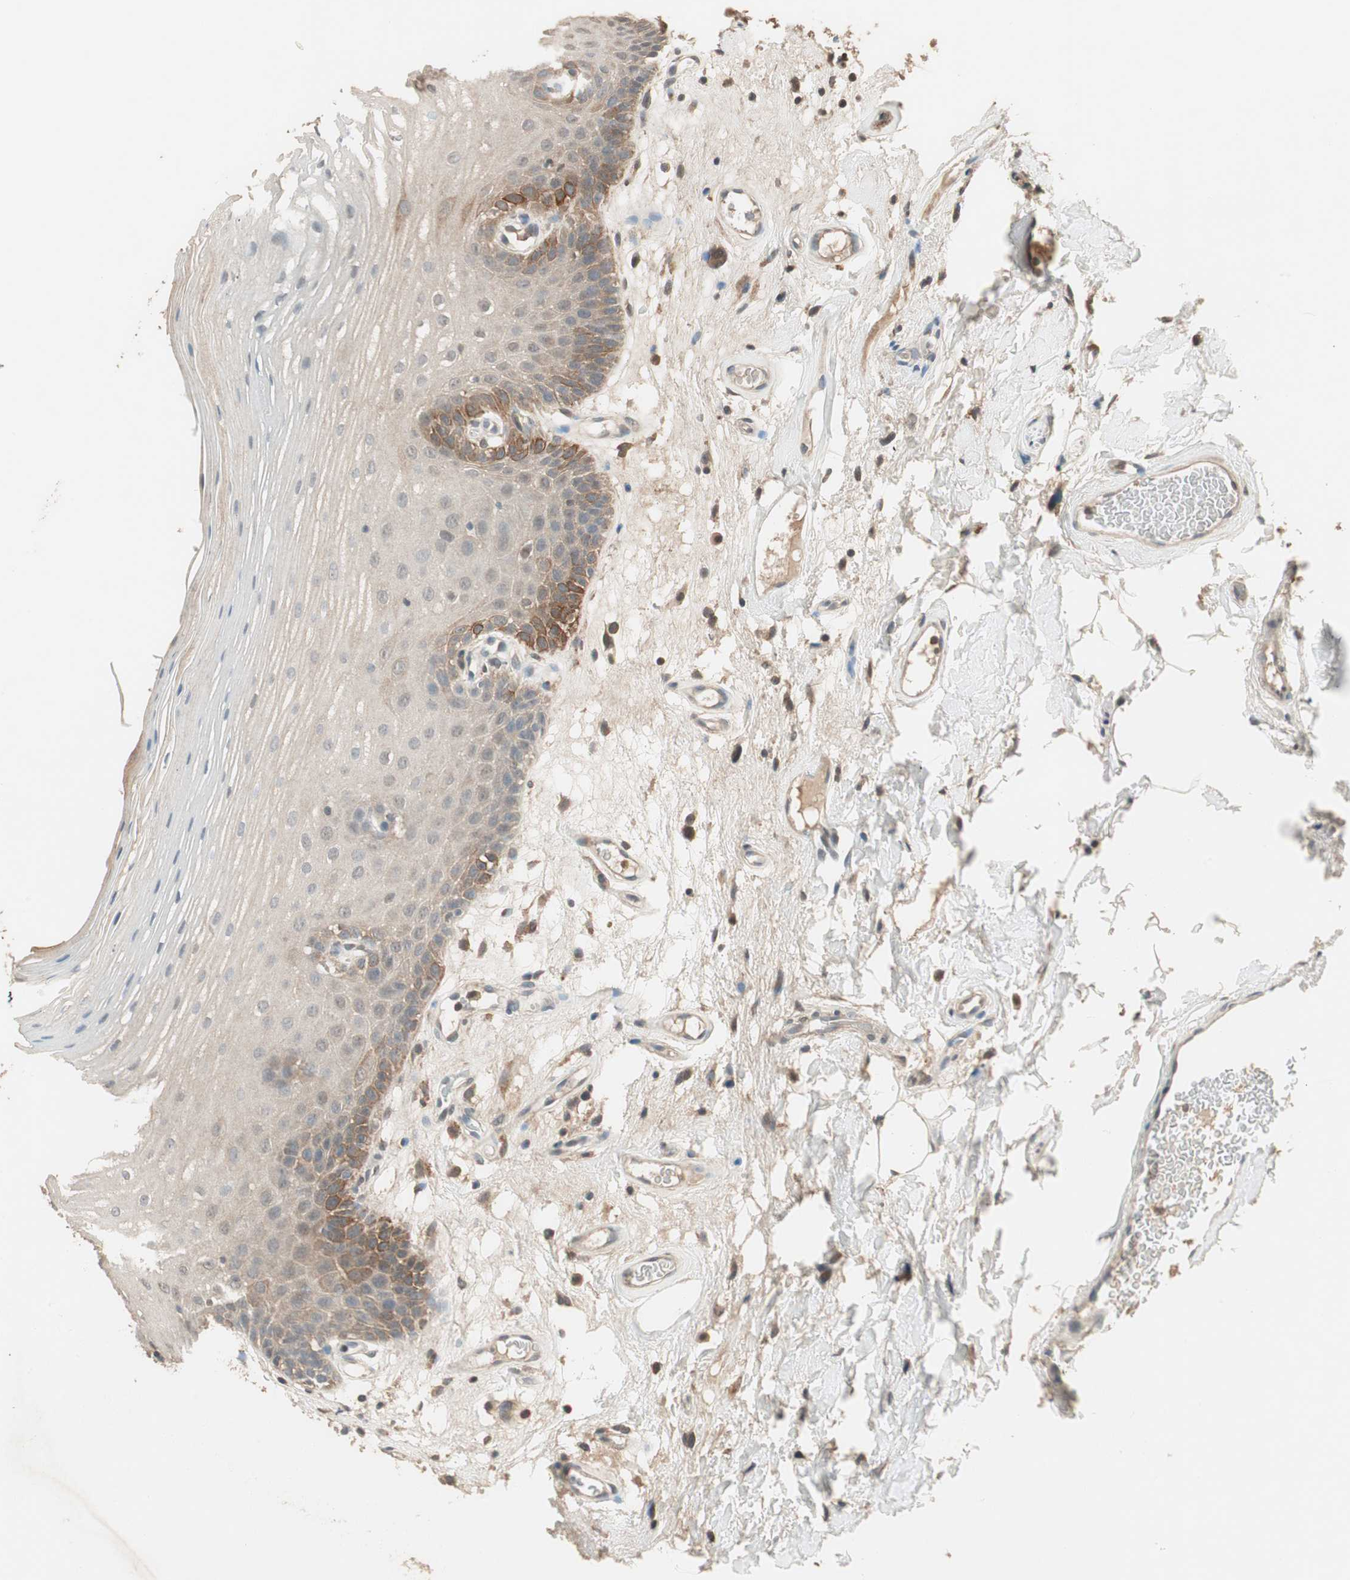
{"staining": {"intensity": "moderate", "quantity": "<25%", "location": "cytoplasmic/membranous"}, "tissue": "oral mucosa", "cell_type": "Squamous epithelial cells", "image_type": "normal", "snomed": [{"axis": "morphology", "description": "Normal tissue, NOS"}, {"axis": "morphology", "description": "Squamous cell carcinoma, NOS"}, {"axis": "topography", "description": "Skeletal muscle"}, {"axis": "topography", "description": "Oral tissue"}], "caption": "IHC micrograph of unremarkable oral mucosa: oral mucosa stained using immunohistochemistry (IHC) reveals low levels of moderate protein expression localized specifically in the cytoplasmic/membranous of squamous epithelial cells, appearing as a cytoplasmic/membranous brown color.", "gene": "TRIM21", "patient": {"sex": "male", "age": 71}}